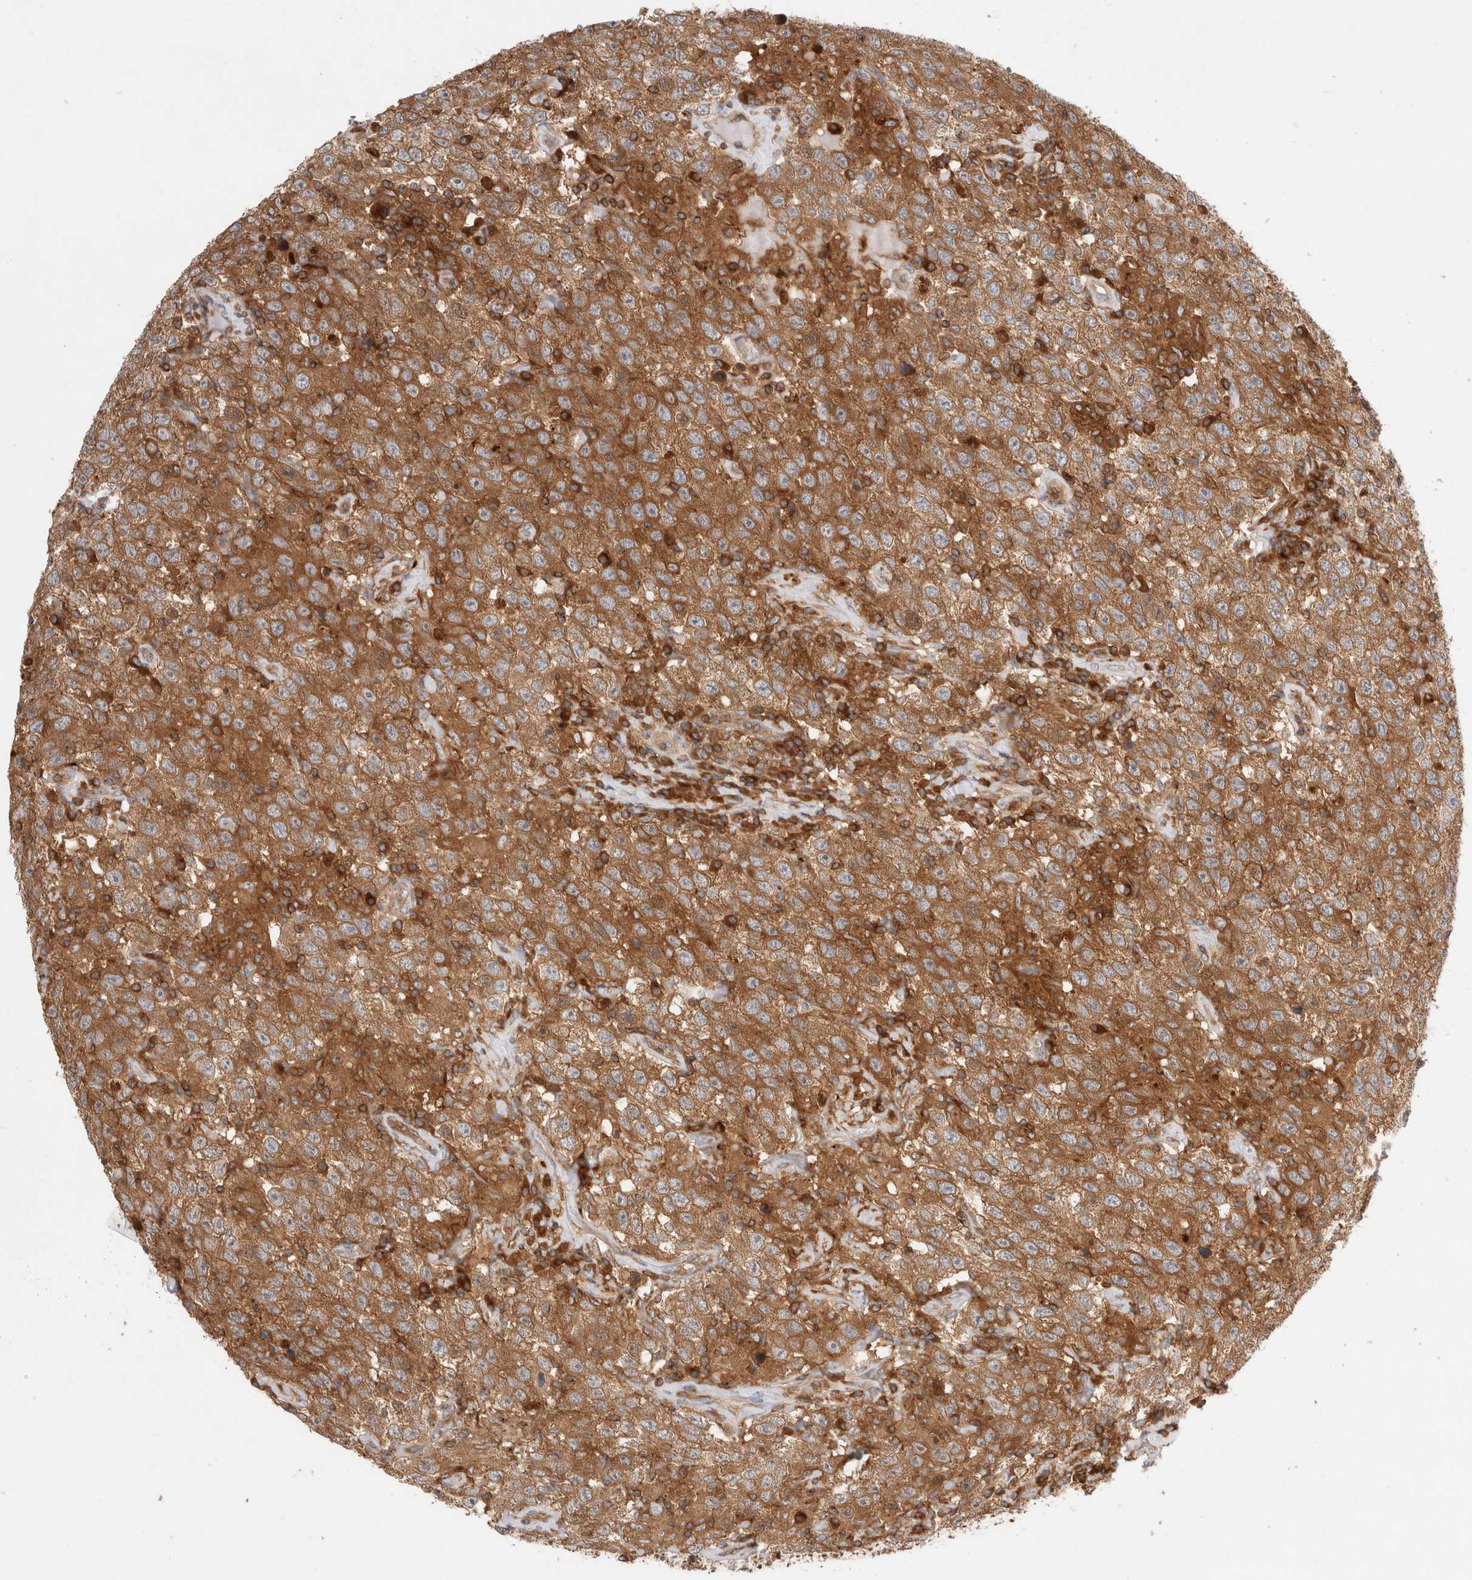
{"staining": {"intensity": "strong", "quantity": ">75%", "location": "cytoplasmic/membranous"}, "tissue": "testis cancer", "cell_type": "Tumor cells", "image_type": "cancer", "snomed": [{"axis": "morphology", "description": "Seminoma, NOS"}, {"axis": "topography", "description": "Testis"}], "caption": "A high-resolution photomicrograph shows IHC staining of testis seminoma, which displays strong cytoplasmic/membranous positivity in approximately >75% of tumor cells.", "gene": "KLHL14", "patient": {"sex": "male", "age": 41}}